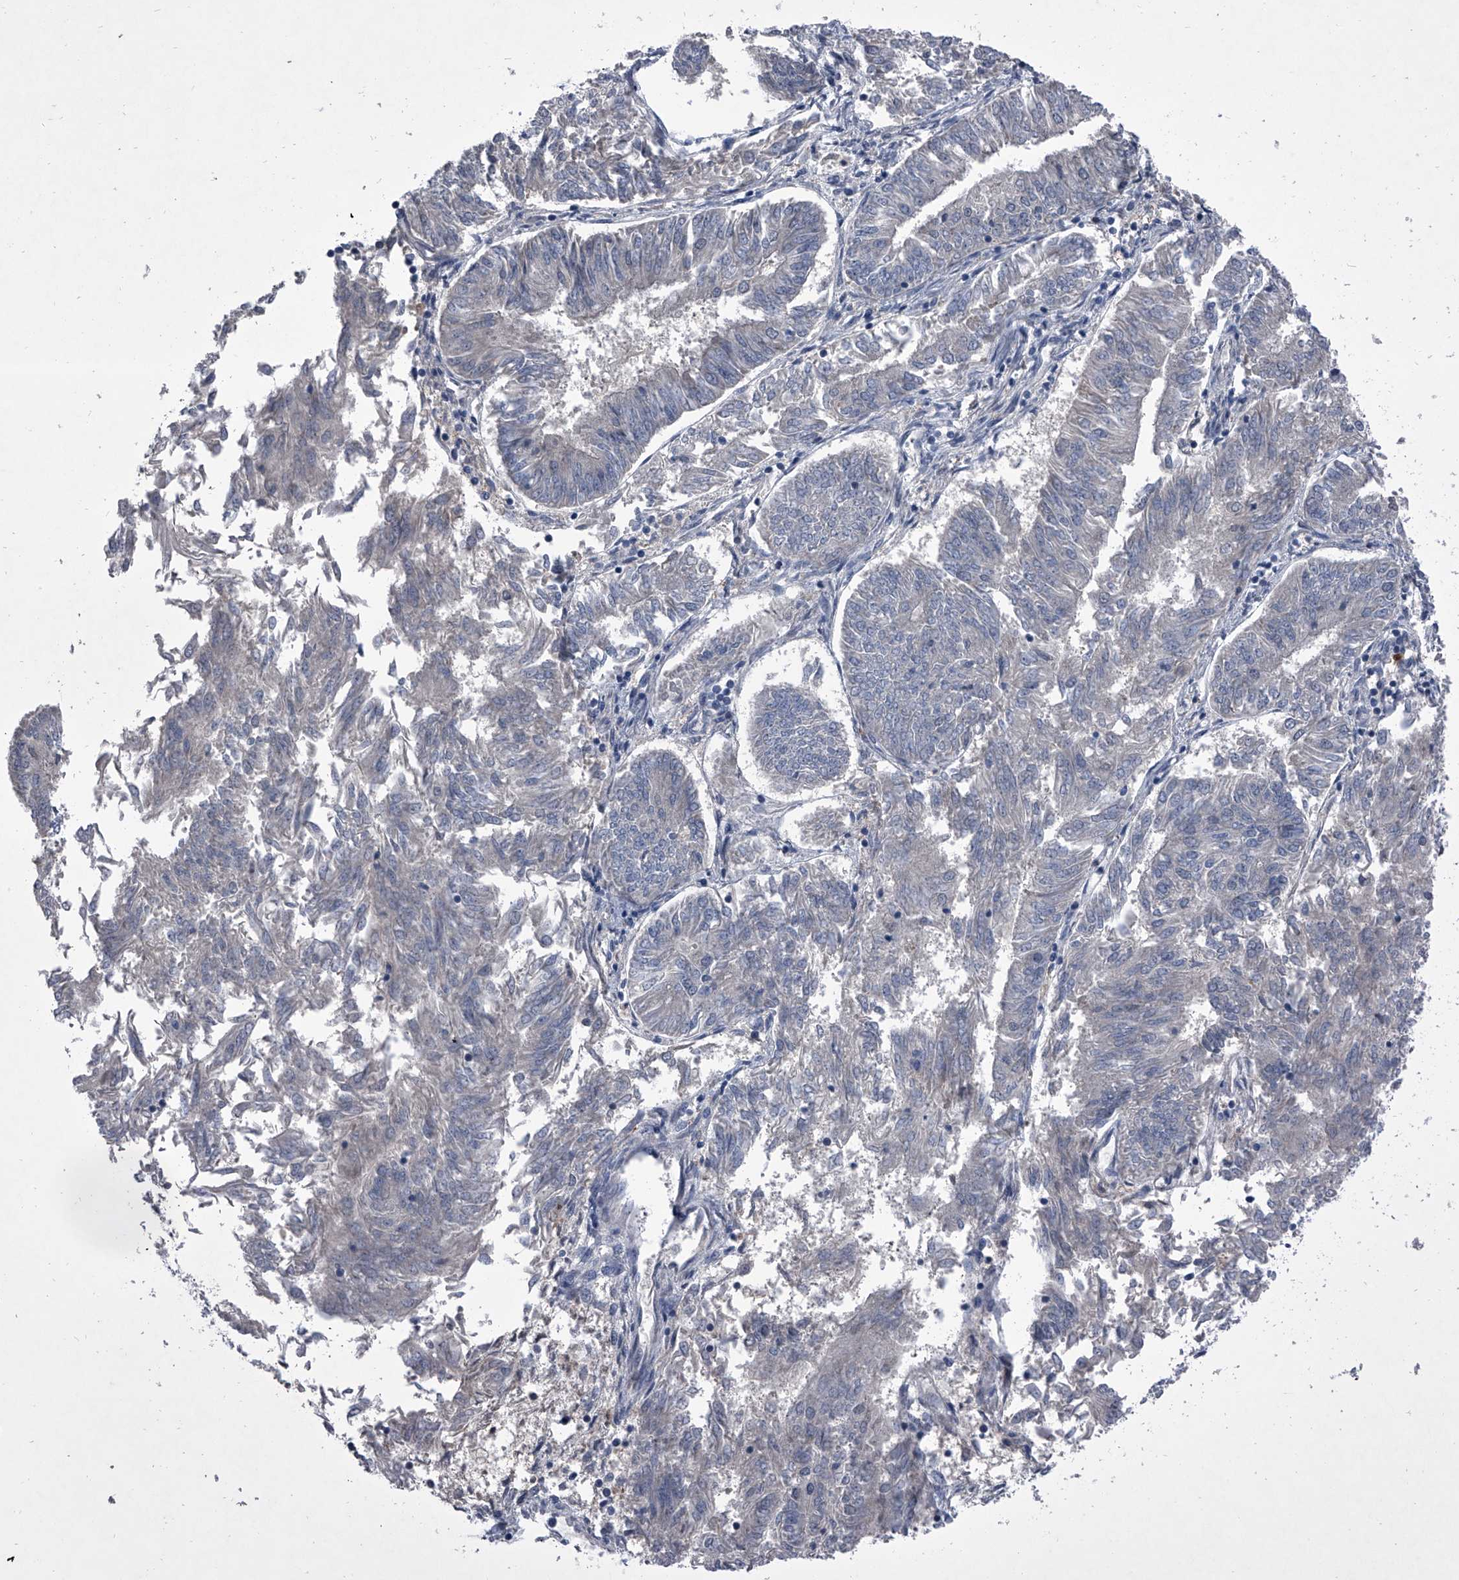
{"staining": {"intensity": "negative", "quantity": "none", "location": "none"}, "tissue": "endometrial cancer", "cell_type": "Tumor cells", "image_type": "cancer", "snomed": [{"axis": "morphology", "description": "Adenocarcinoma, NOS"}, {"axis": "topography", "description": "Endometrium"}], "caption": "The histopathology image displays no significant staining in tumor cells of endometrial adenocarcinoma.", "gene": "ELK4", "patient": {"sex": "female", "age": 58}}